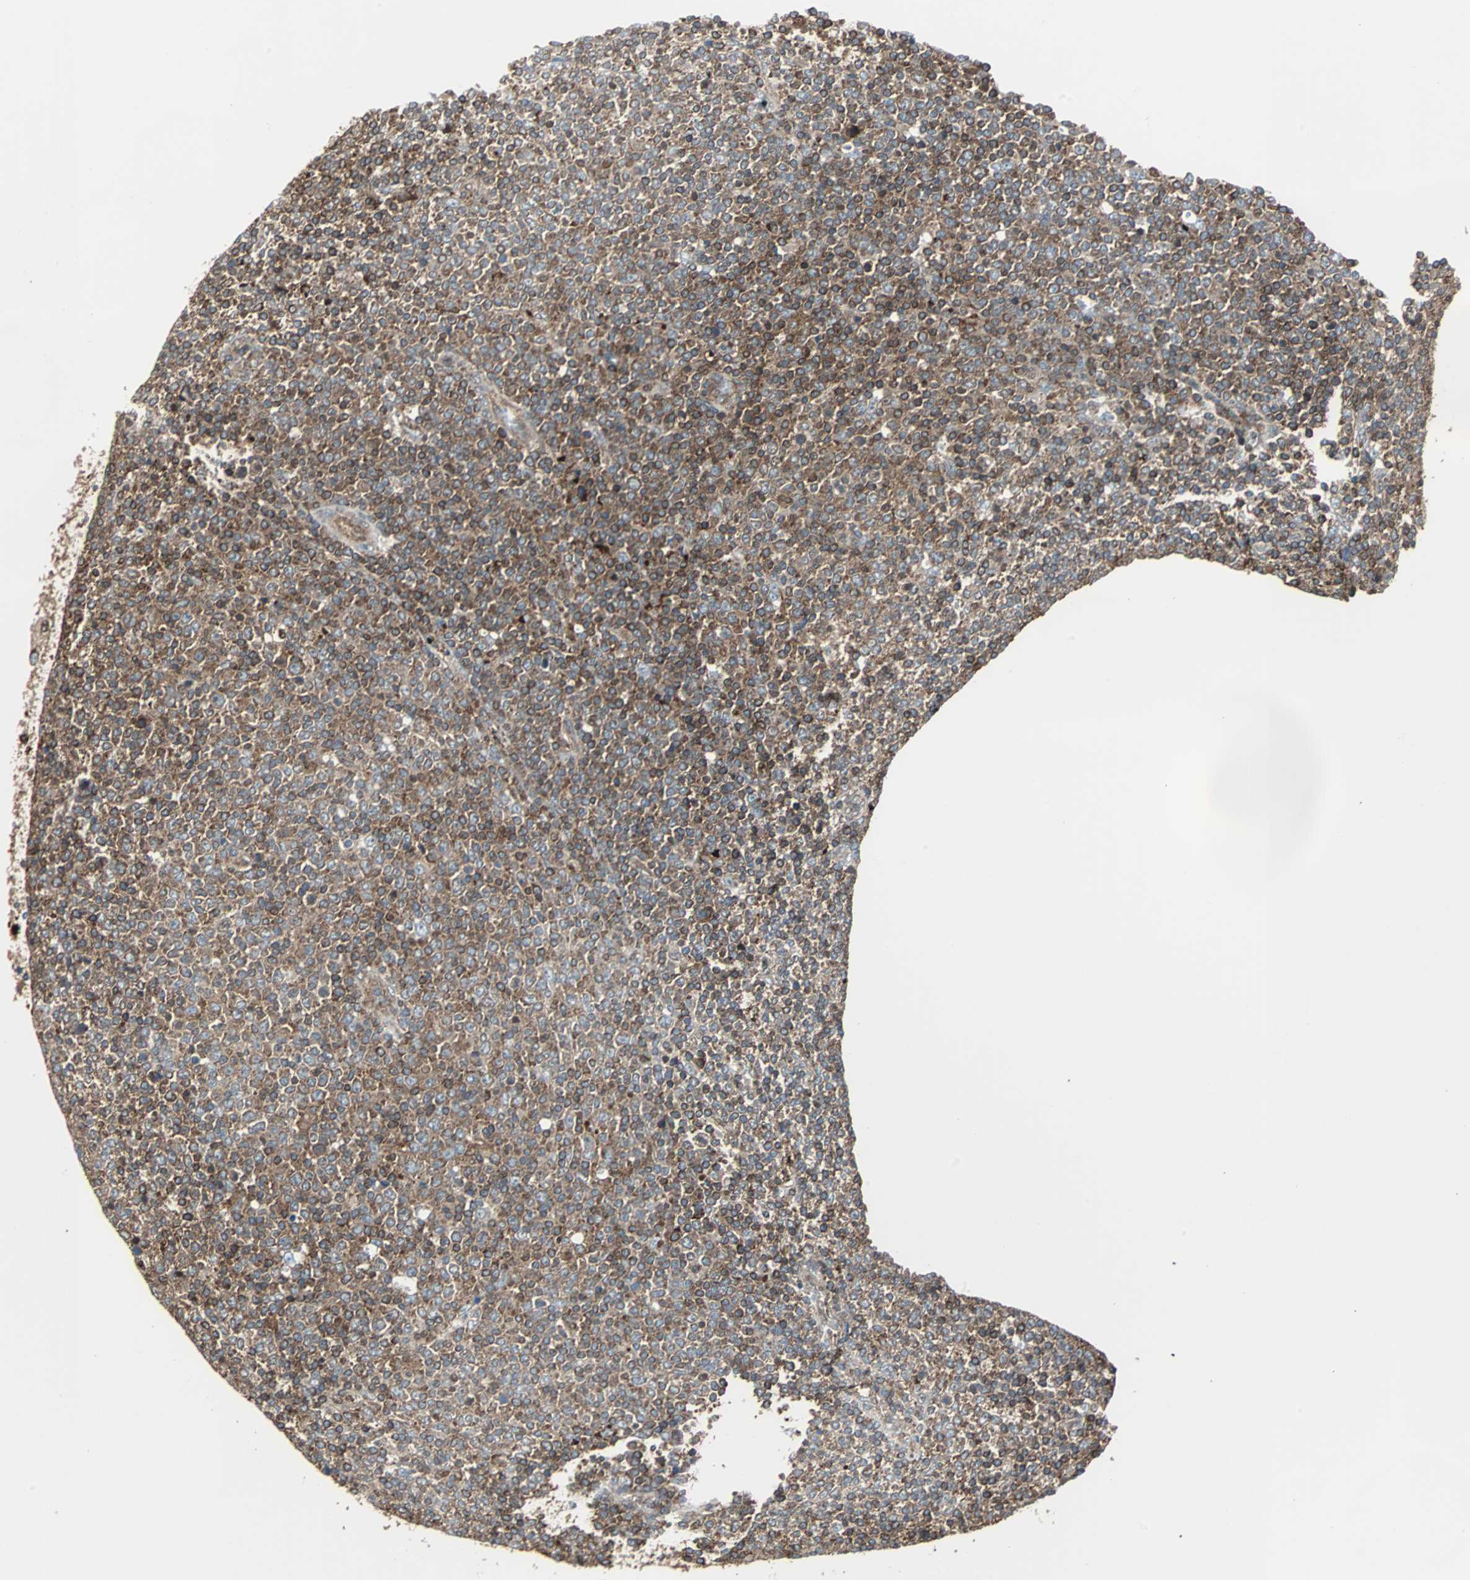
{"staining": {"intensity": "moderate", "quantity": ">75%", "location": "cytoplasmic/membranous"}, "tissue": "lymphoma", "cell_type": "Tumor cells", "image_type": "cancer", "snomed": [{"axis": "morphology", "description": "Malignant lymphoma, non-Hodgkin's type, Low grade"}, {"axis": "topography", "description": "Lymph node"}], "caption": "Lymphoma stained with immunohistochemistry displays moderate cytoplasmic/membranous positivity in approximately >75% of tumor cells. Immunohistochemistry stains the protein of interest in brown and the nuclei are stained blue.", "gene": "RELA", "patient": {"sex": "male", "age": 70}}